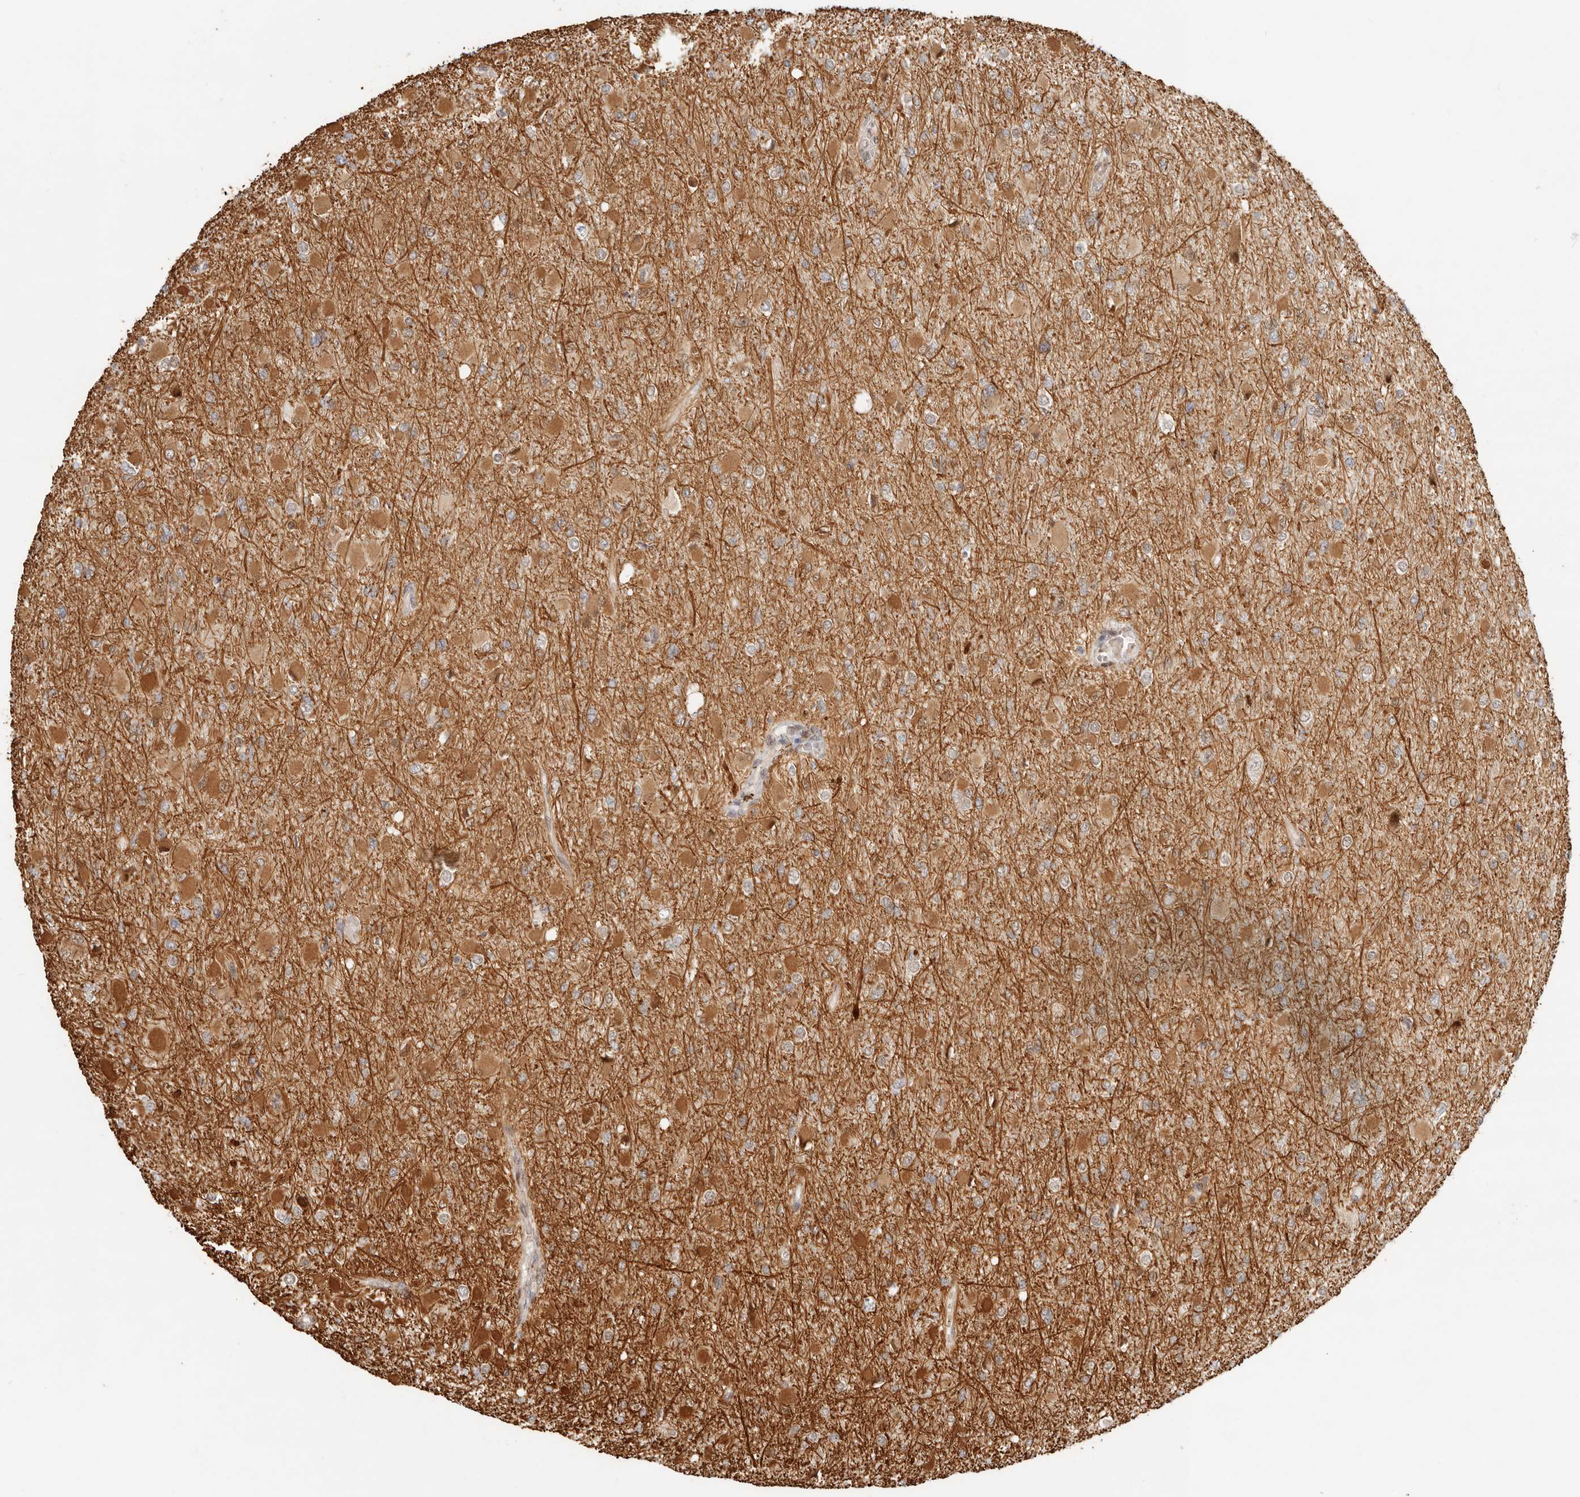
{"staining": {"intensity": "moderate", "quantity": ">75%", "location": "cytoplasmic/membranous"}, "tissue": "glioma", "cell_type": "Tumor cells", "image_type": "cancer", "snomed": [{"axis": "morphology", "description": "Glioma, malignant, High grade"}, {"axis": "topography", "description": "Cerebral cortex"}], "caption": "Tumor cells reveal medium levels of moderate cytoplasmic/membranous staining in about >75% of cells in human malignant high-grade glioma.", "gene": "TUFT1", "patient": {"sex": "female", "age": 36}}